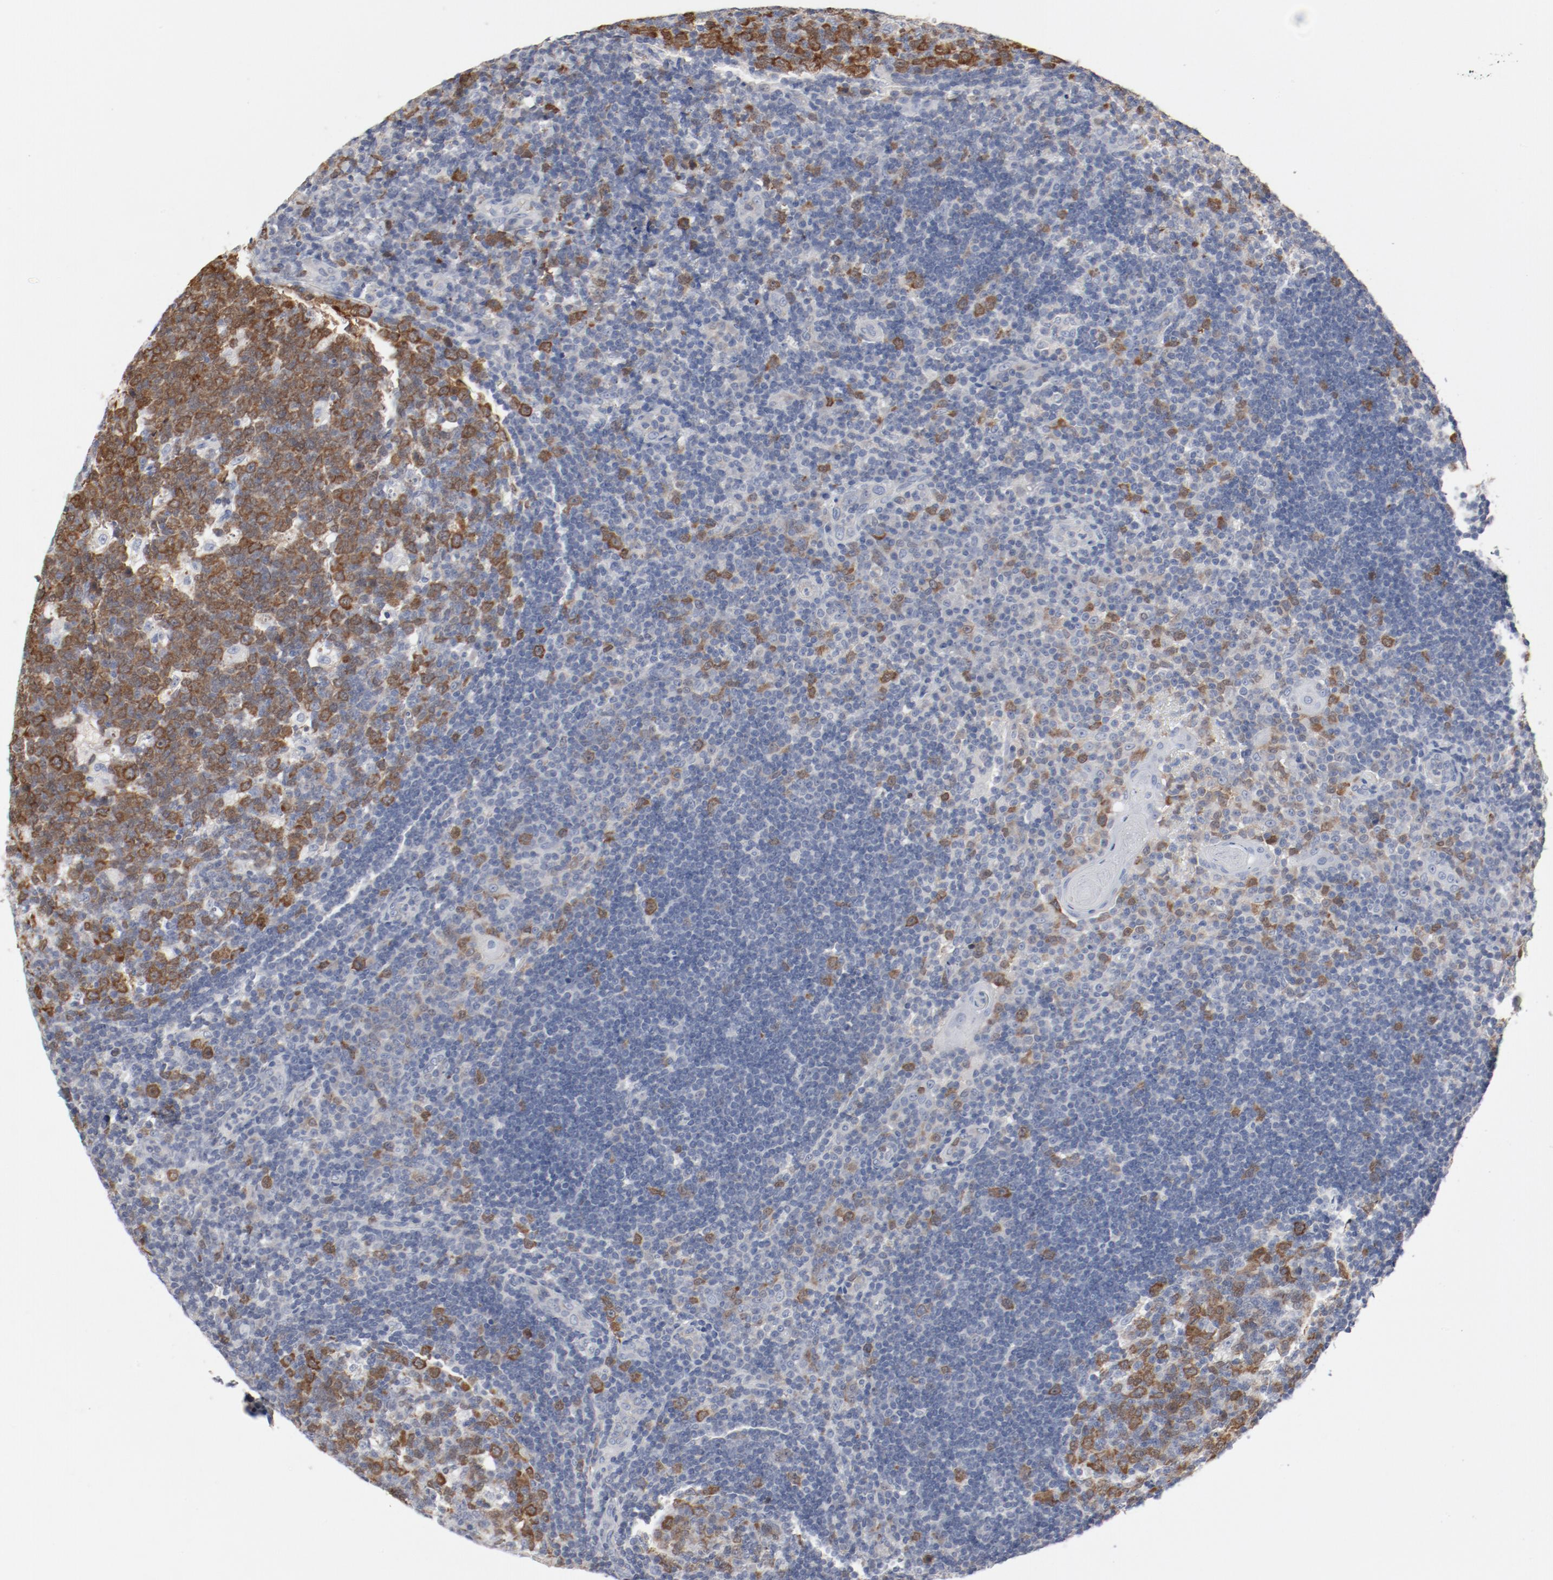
{"staining": {"intensity": "moderate", "quantity": ">75%", "location": "nuclear"}, "tissue": "tonsil", "cell_type": "Germinal center cells", "image_type": "normal", "snomed": [{"axis": "morphology", "description": "Normal tissue, NOS"}, {"axis": "topography", "description": "Tonsil"}], "caption": "Immunohistochemistry (IHC) image of benign tonsil: tonsil stained using IHC exhibits medium levels of moderate protein expression localized specifically in the nuclear of germinal center cells, appearing as a nuclear brown color.", "gene": "CDK1", "patient": {"sex": "female", "age": 40}}